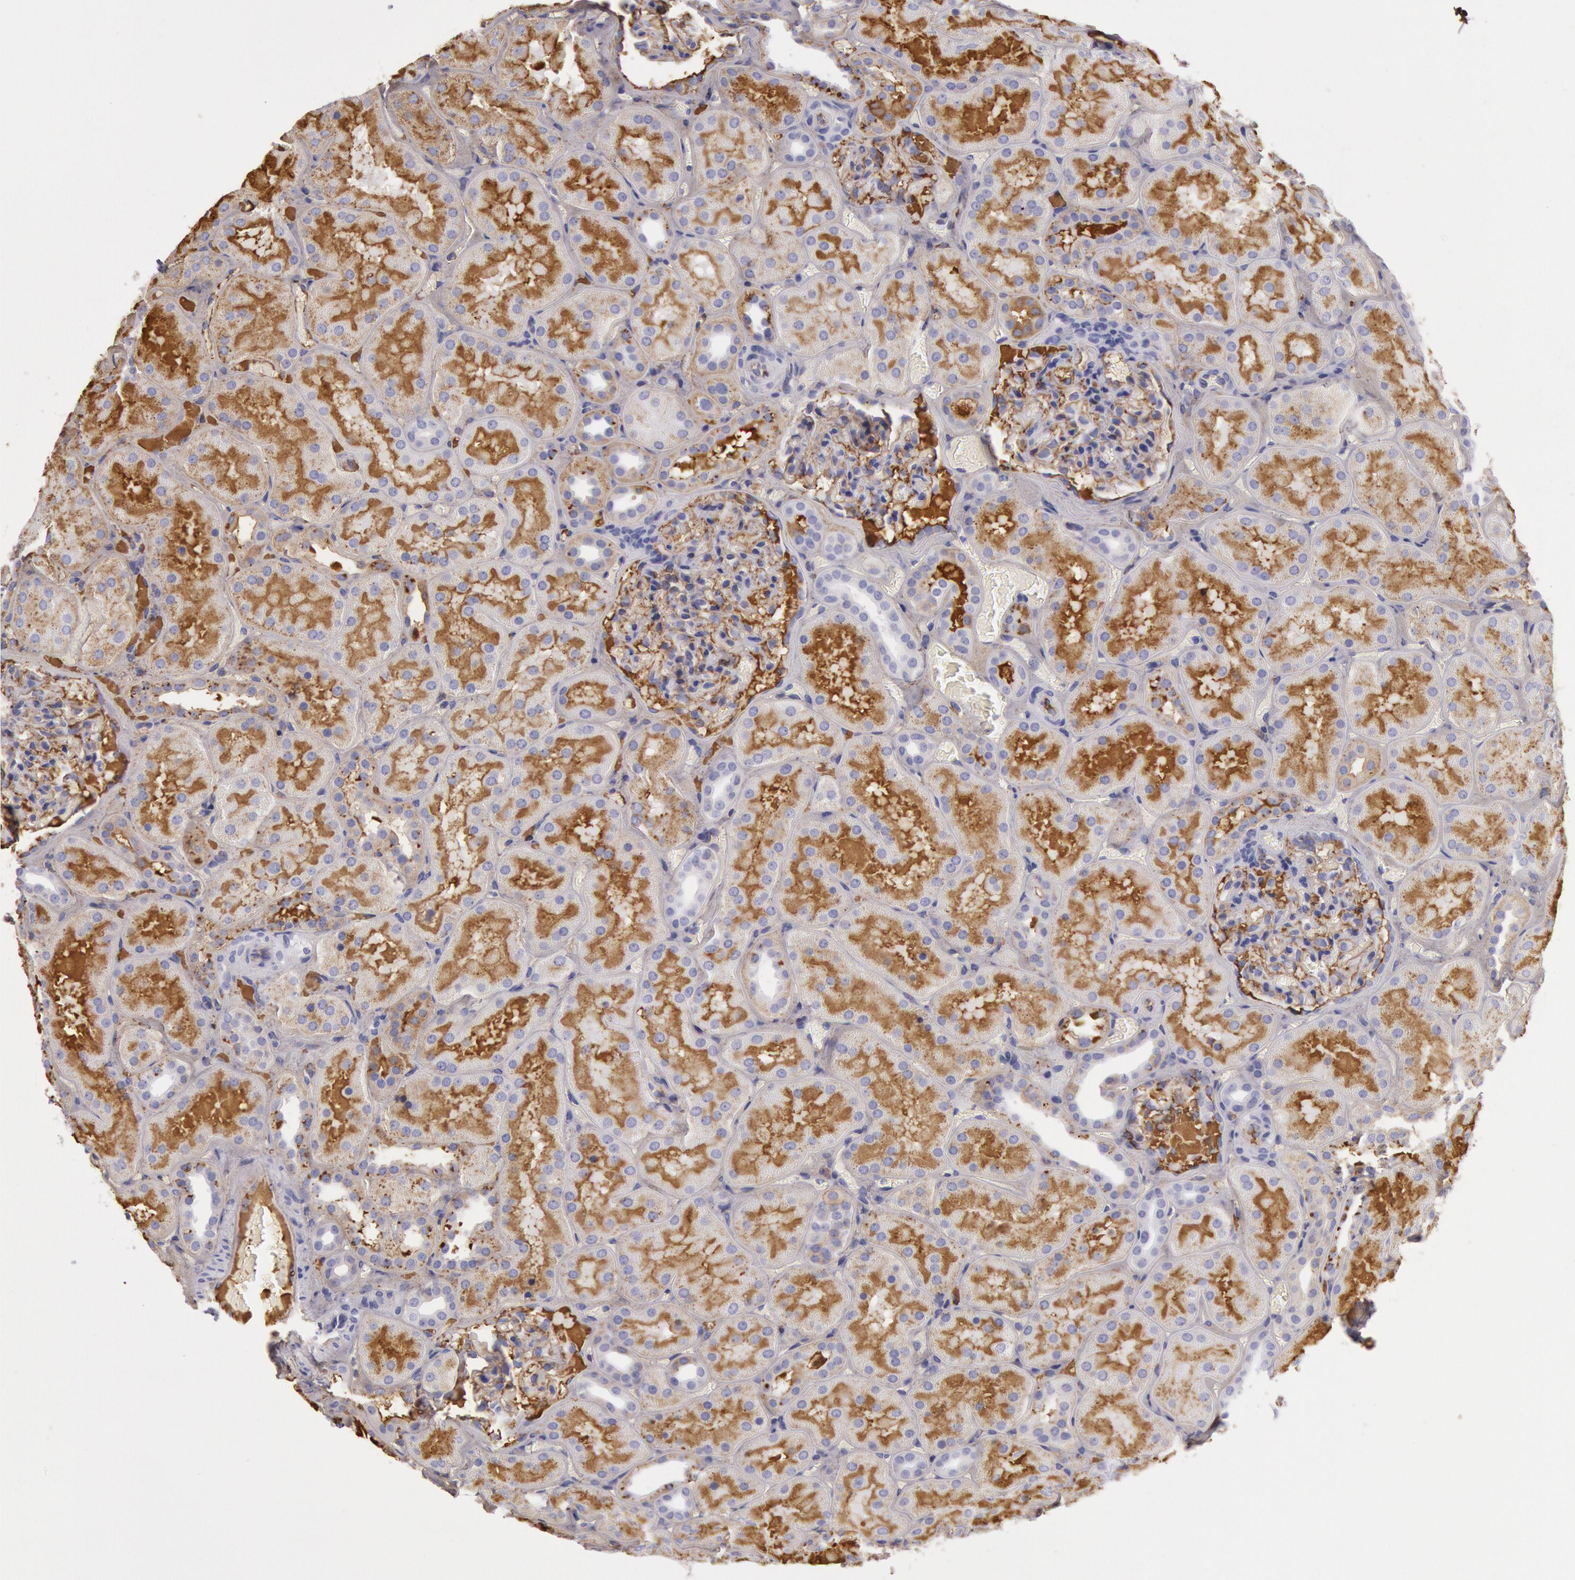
{"staining": {"intensity": "moderate", "quantity": "25%-75%", "location": "cytoplasmic/membranous"}, "tissue": "kidney", "cell_type": "Cells in glomeruli", "image_type": "normal", "snomed": [{"axis": "morphology", "description": "Normal tissue, NOS"}, {"axis": "topography", "description": "Kidney"}], "caption": "IHC image of benign kidney: human kidney stained using immunohistochemistry (IHC) exhibits medium levels of moderate protein expression localized specifically in the cytoplasmic/membranous of cells in glomeruli, appearing as a cytoplasmic/membranous brown color.", "gene": "IGHG1", "patient": {"sex": "male", "age": 28}}